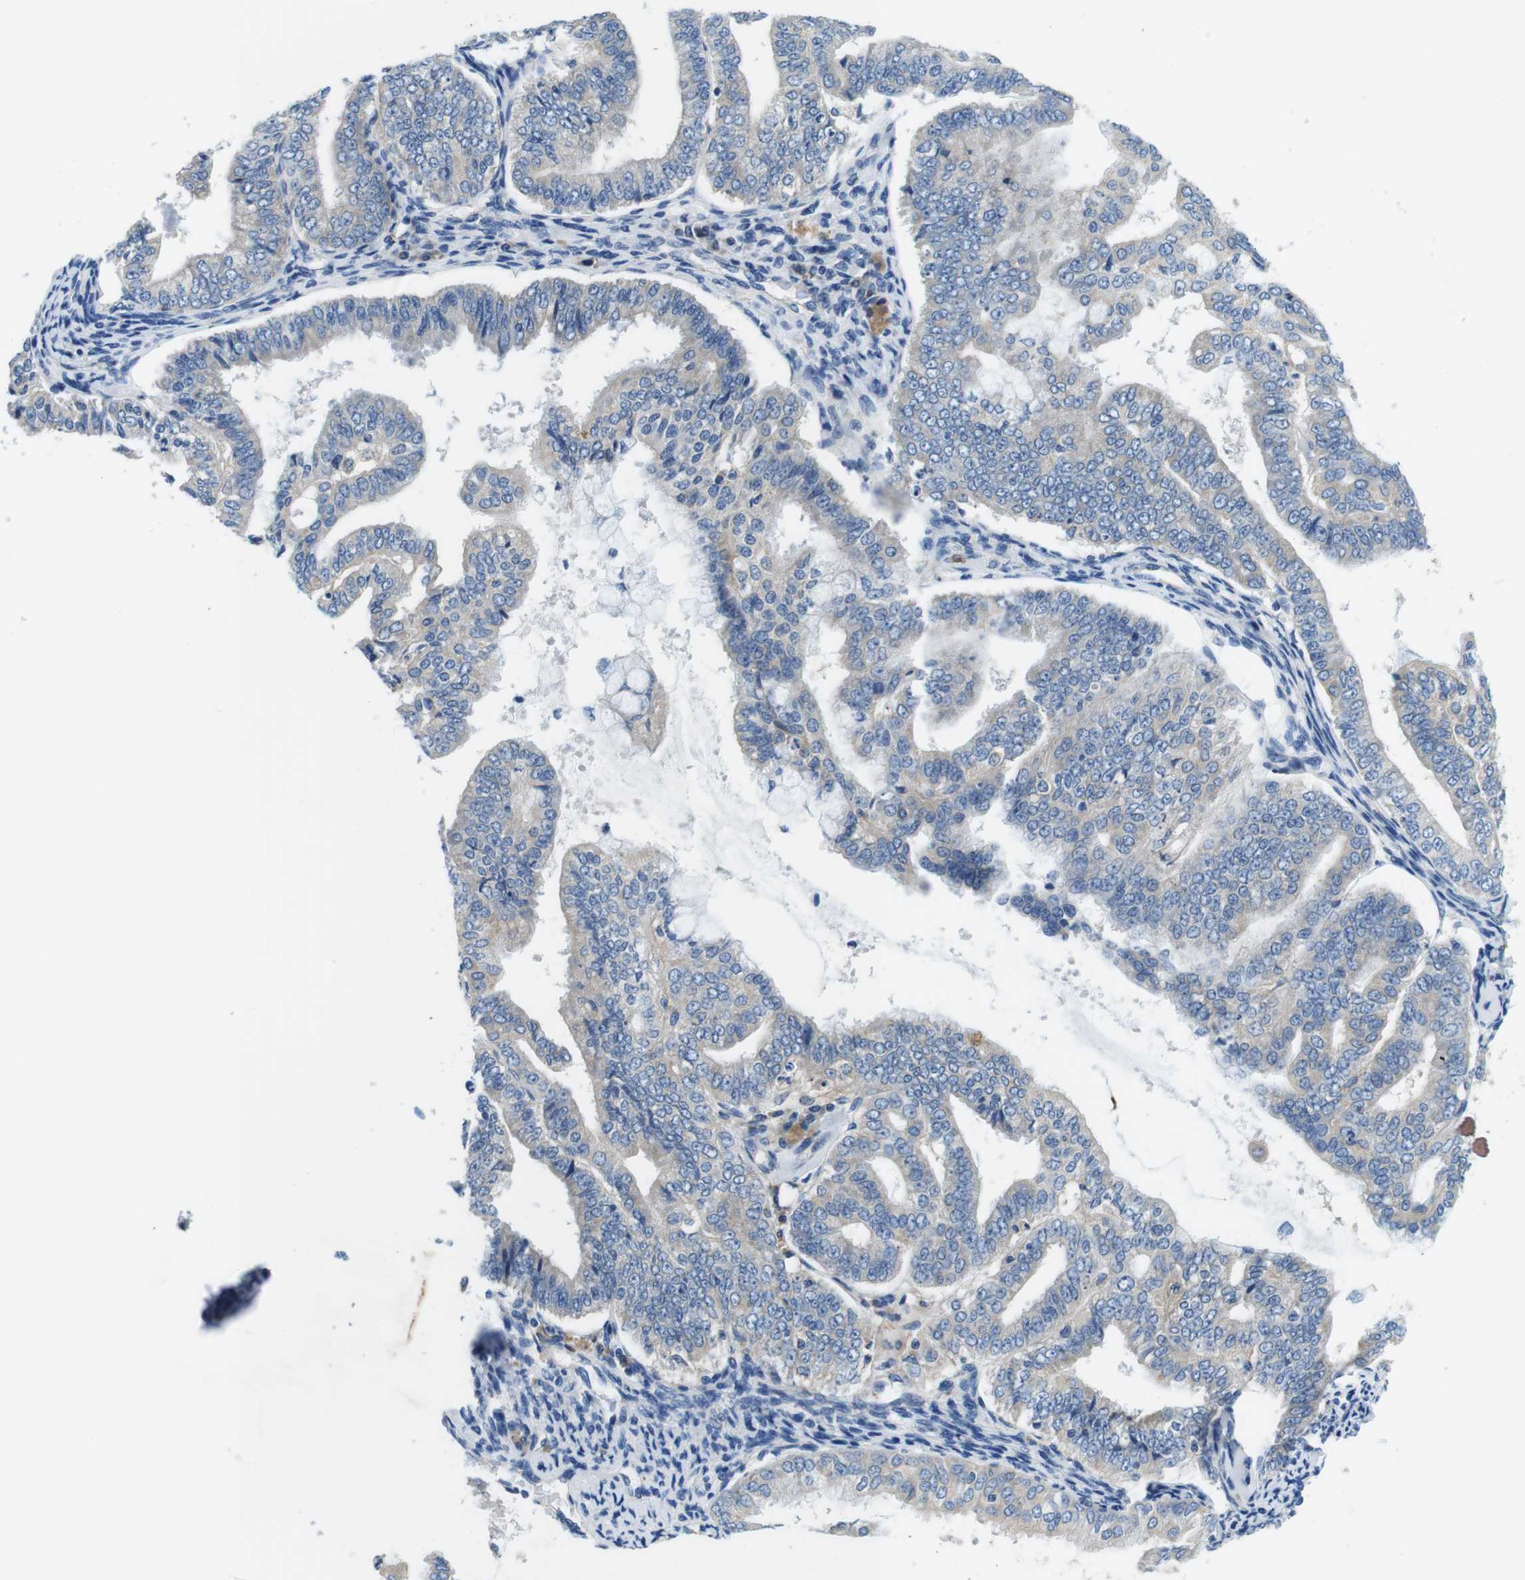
{"staining": {"intensity": "negative", "quantity": "none", "location": "none"}, "tissue": "endometrial cancer", "cell_type": "Tumor cells", "image_type": "cancer", "snomed": [{"axis": "morphology", "description": "Adenocarcinoma, NOS"}, {"axis": "topography", "description": "Endometrium"}], "caption": "Immunohistochemistry photomicrograph of human endometrial cancer stained for a protein (brown), which exhibits no expression in tumor cells. (DAB (3,3'-diaminobenzidine) IHC visualized using brightfield microscopy, high magnification).", "gene": "DENND4C", "patient": {"sex": "female", "age": 63}}